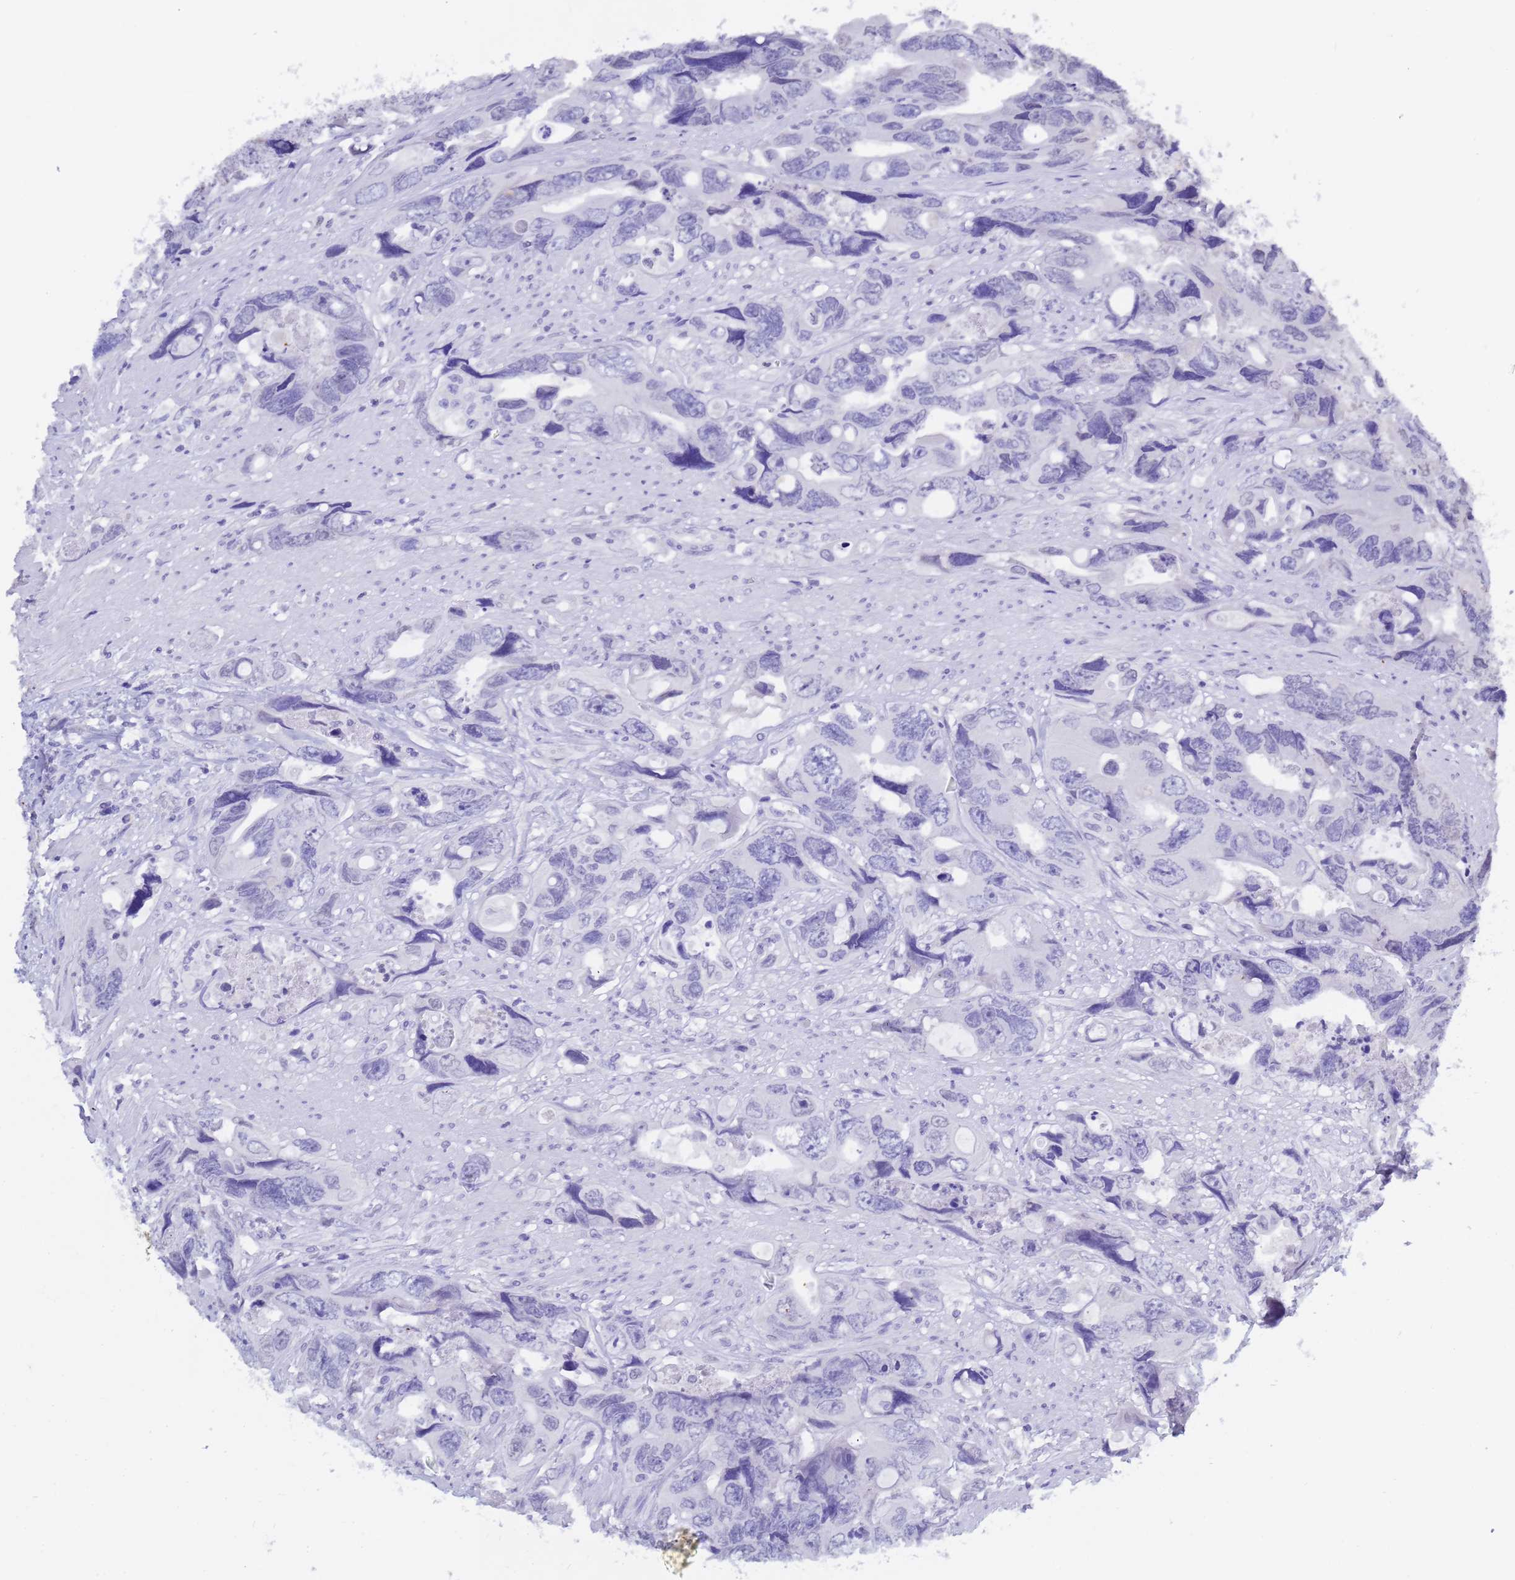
{"staining": {"intensity": "negative", "quantity": "none", "location": "none"}, "tissue": "colorectal cancer", "cell_type": "Tumor cells", "image_type": "cancer", "snomed": [{"axis": "morphology", "description": "Adenocarcinoma, NOS"}, {"axis": "topography", "description": "Rectum"}], "caption": "Immunohistochemistry micrograph of human colorectal cancer stained for a protein (brown), which shows no positivity in tumor cells.", "gene": "CTRC", "patient": {"sex": "male", "age": 57}}